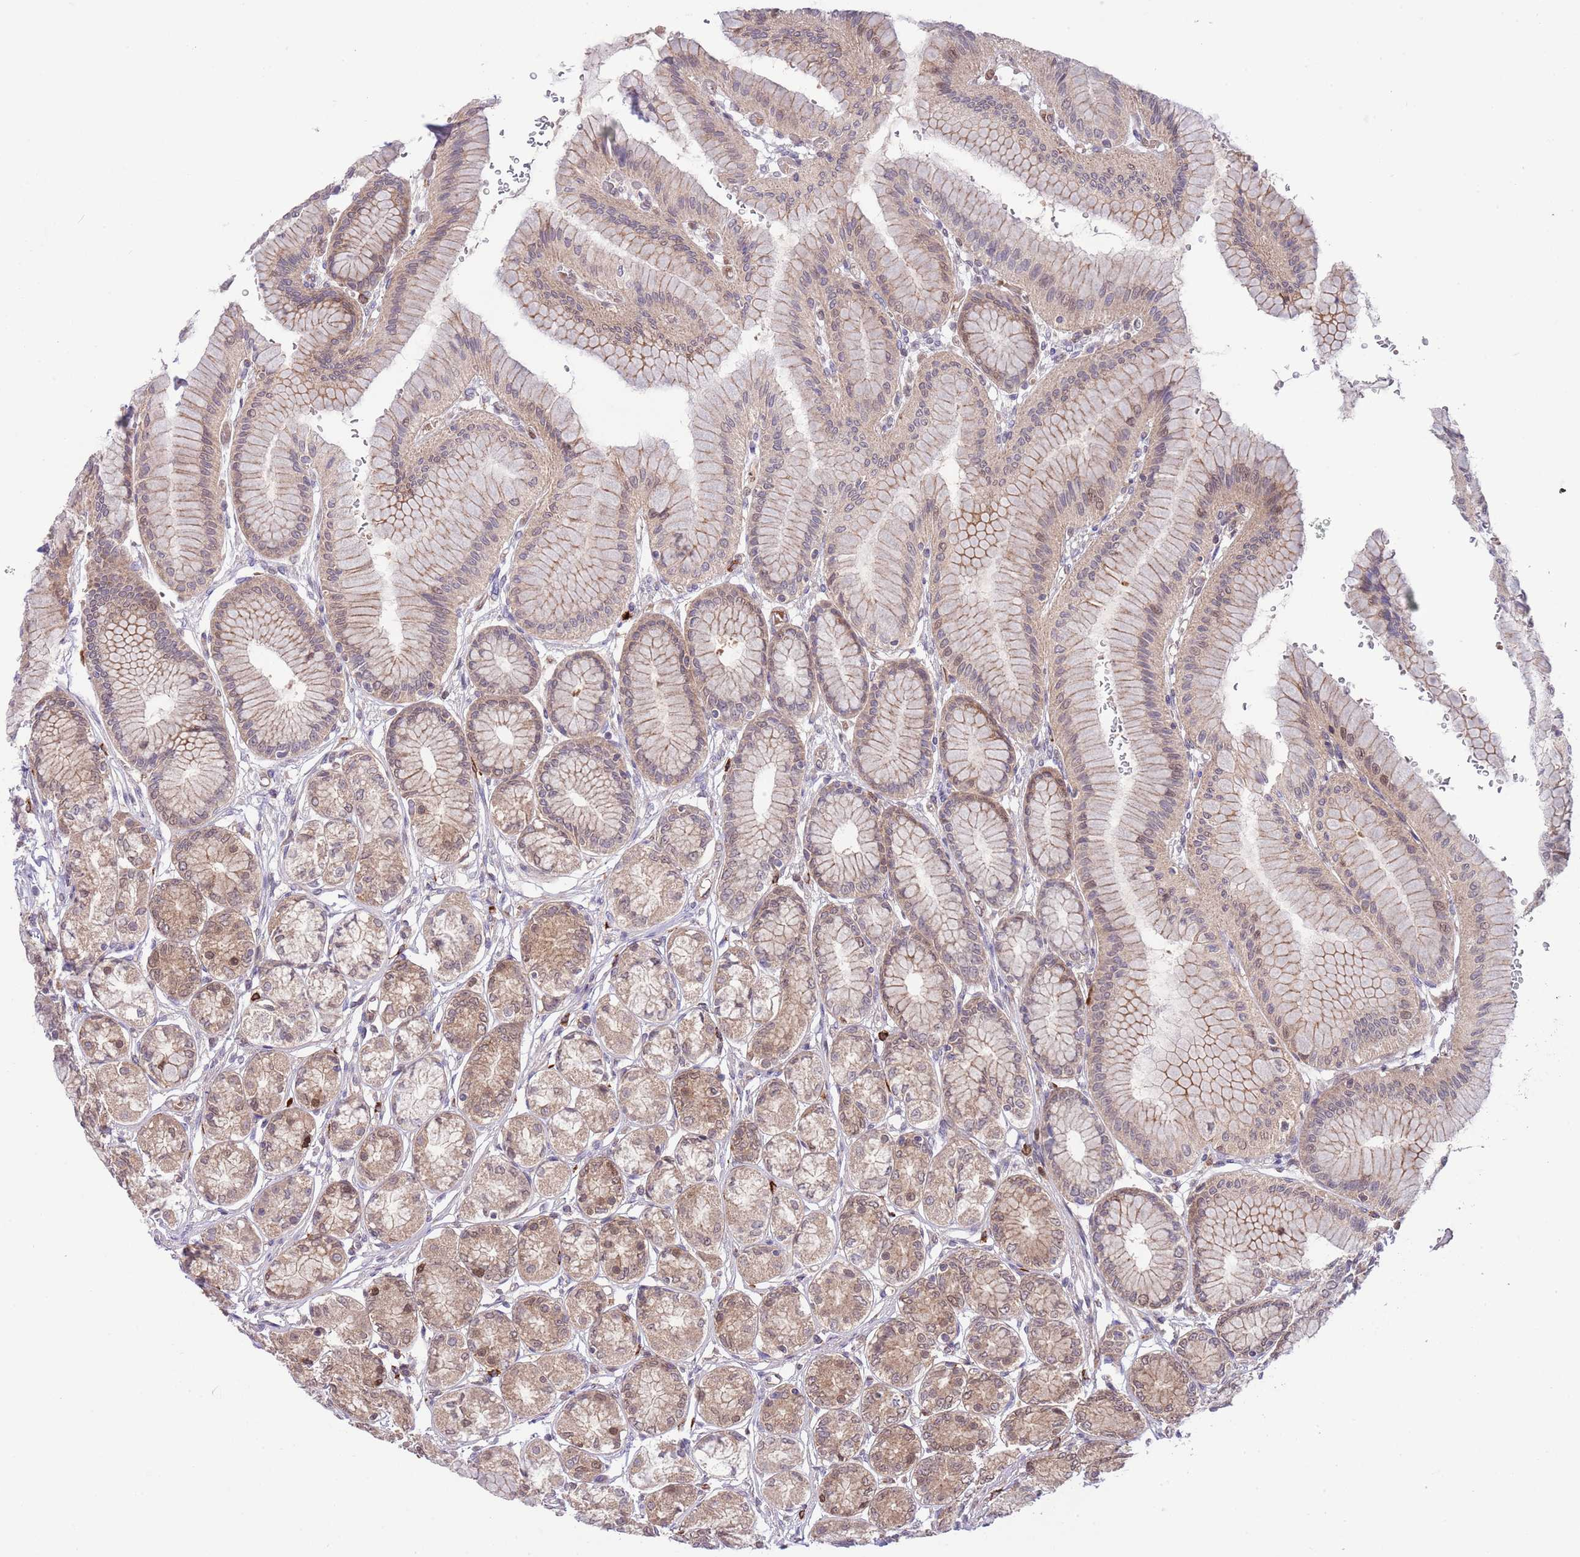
{"staining": {"intensity": "moderate", "quantity": ">75%", "location": "cytoplasmic/membranous,nuclear"}, "tissue": "stomach", "cell_type": "Glandular cells", "image_type": "normal", "snomed": [{"axis": "morphology", "description": "Normal tissue, NOS"}, {"axis": "morphology", "description": "Adenocarcinoma, NOS"}, {"axis": "morphology", "description": "Adenocarcinoma, High grade"}, {"axis": "topography", "description": "Stomach, upper"}, {"axis": "topography", "description": "Stomach"}], "caption": "The image displays immunohistochemical staining of normal stomach. There is moderate cytoplasmic/membranous,nuclear expression is appreciated in approximately >75% of glandular cells. The staining was performed using DAB, with brown indicating positive protein expression. Nuclei are stained blue with hematoxylin.", "gene": "HDHD2", "patient": {"sex": "female", "age": 65}}